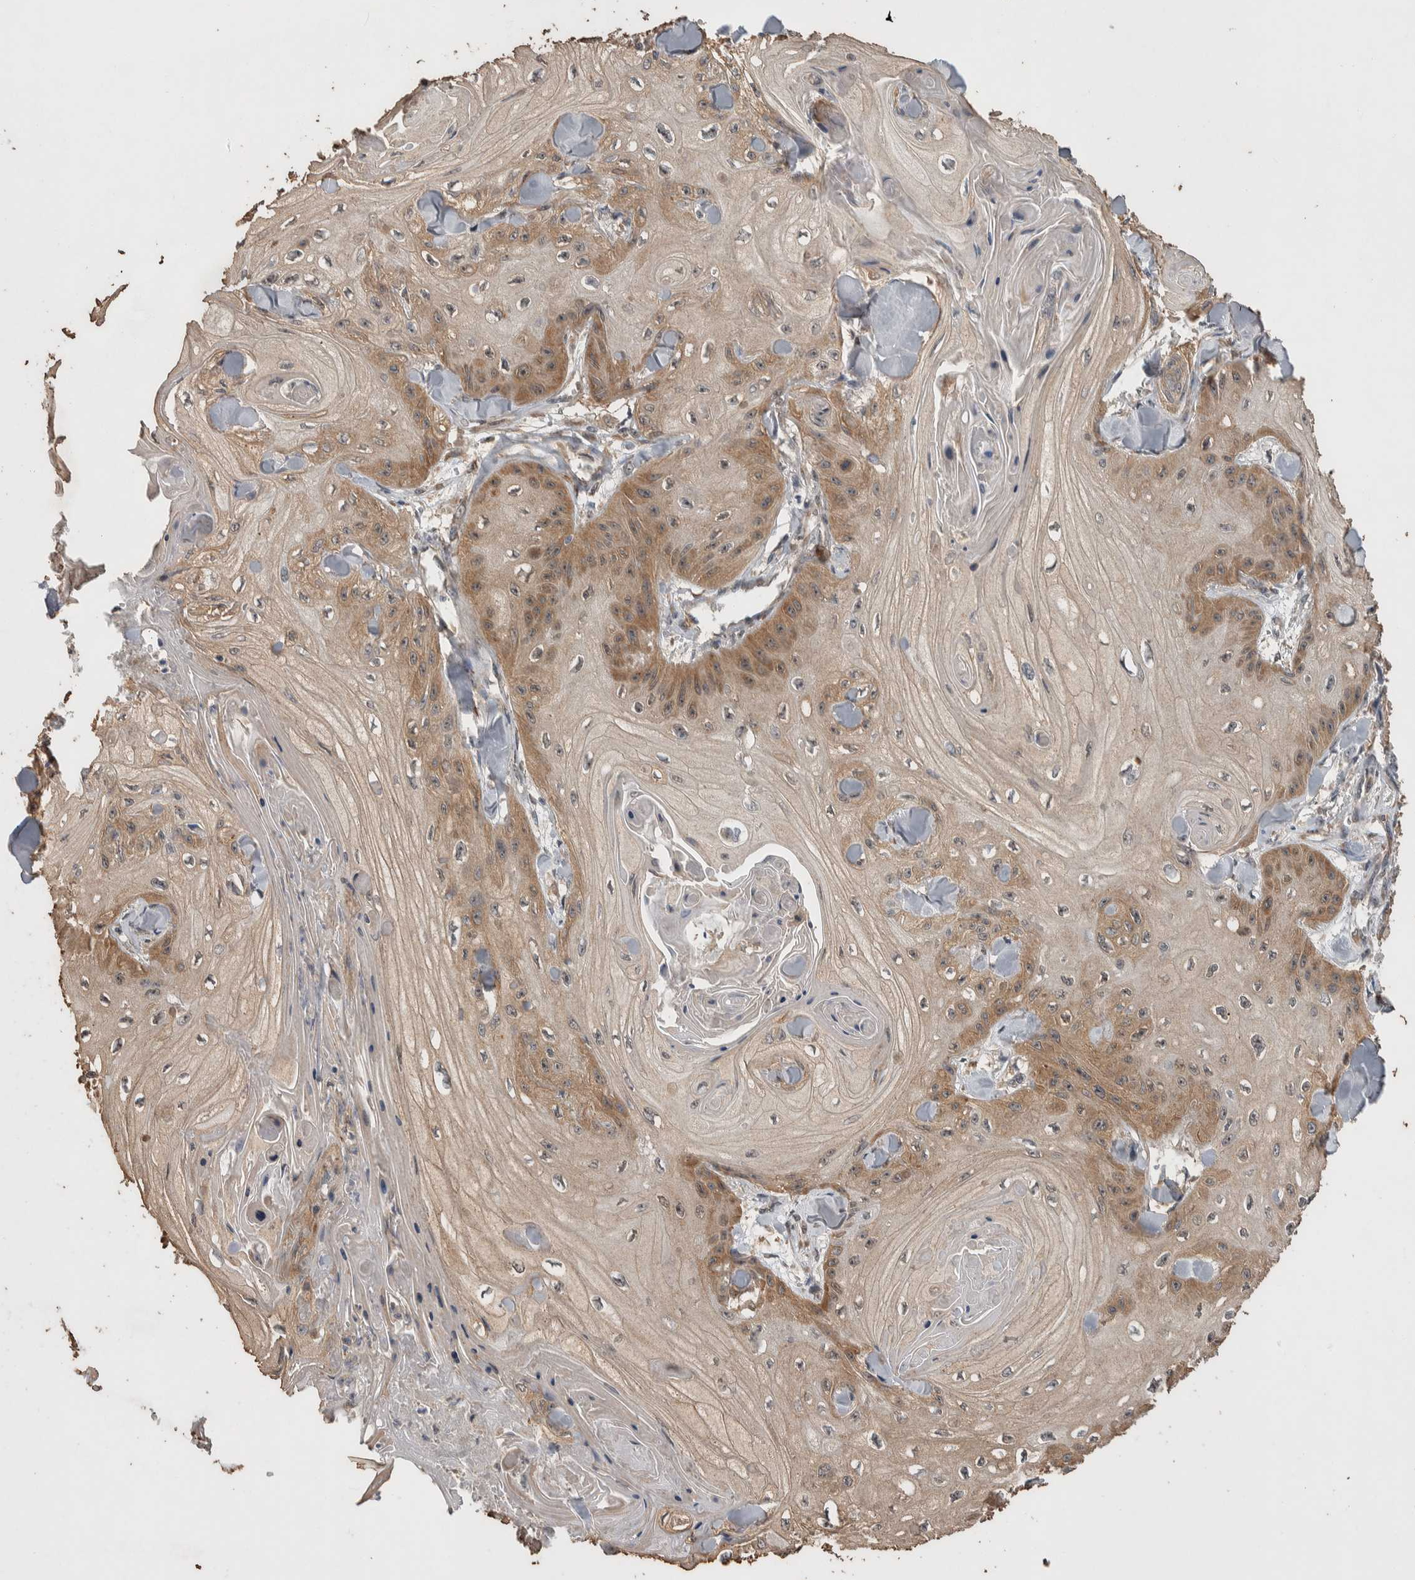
{"staining": {"intensity": "moderate", "quantity": ">75%", "location": "cytoplasmic/membranous,nuclear"}, "tissue": "skin cancer", "cell_type": "Tumor cells", "image_type": "cancer", "snomed": [{"axis": "morphology", "description": "Squamous cell carcinoma, NOS"}, {"axis": "topography", "description": "Skin"}], "caption": "Skin cancer stained for a protein (brown) demonstrates moderate cytoplasmic/membranous and nuclear positive positivity in approximately >75% of tumor cells.", "gene": "DVL2", "patient": {"sex": "male", "age": 74}}